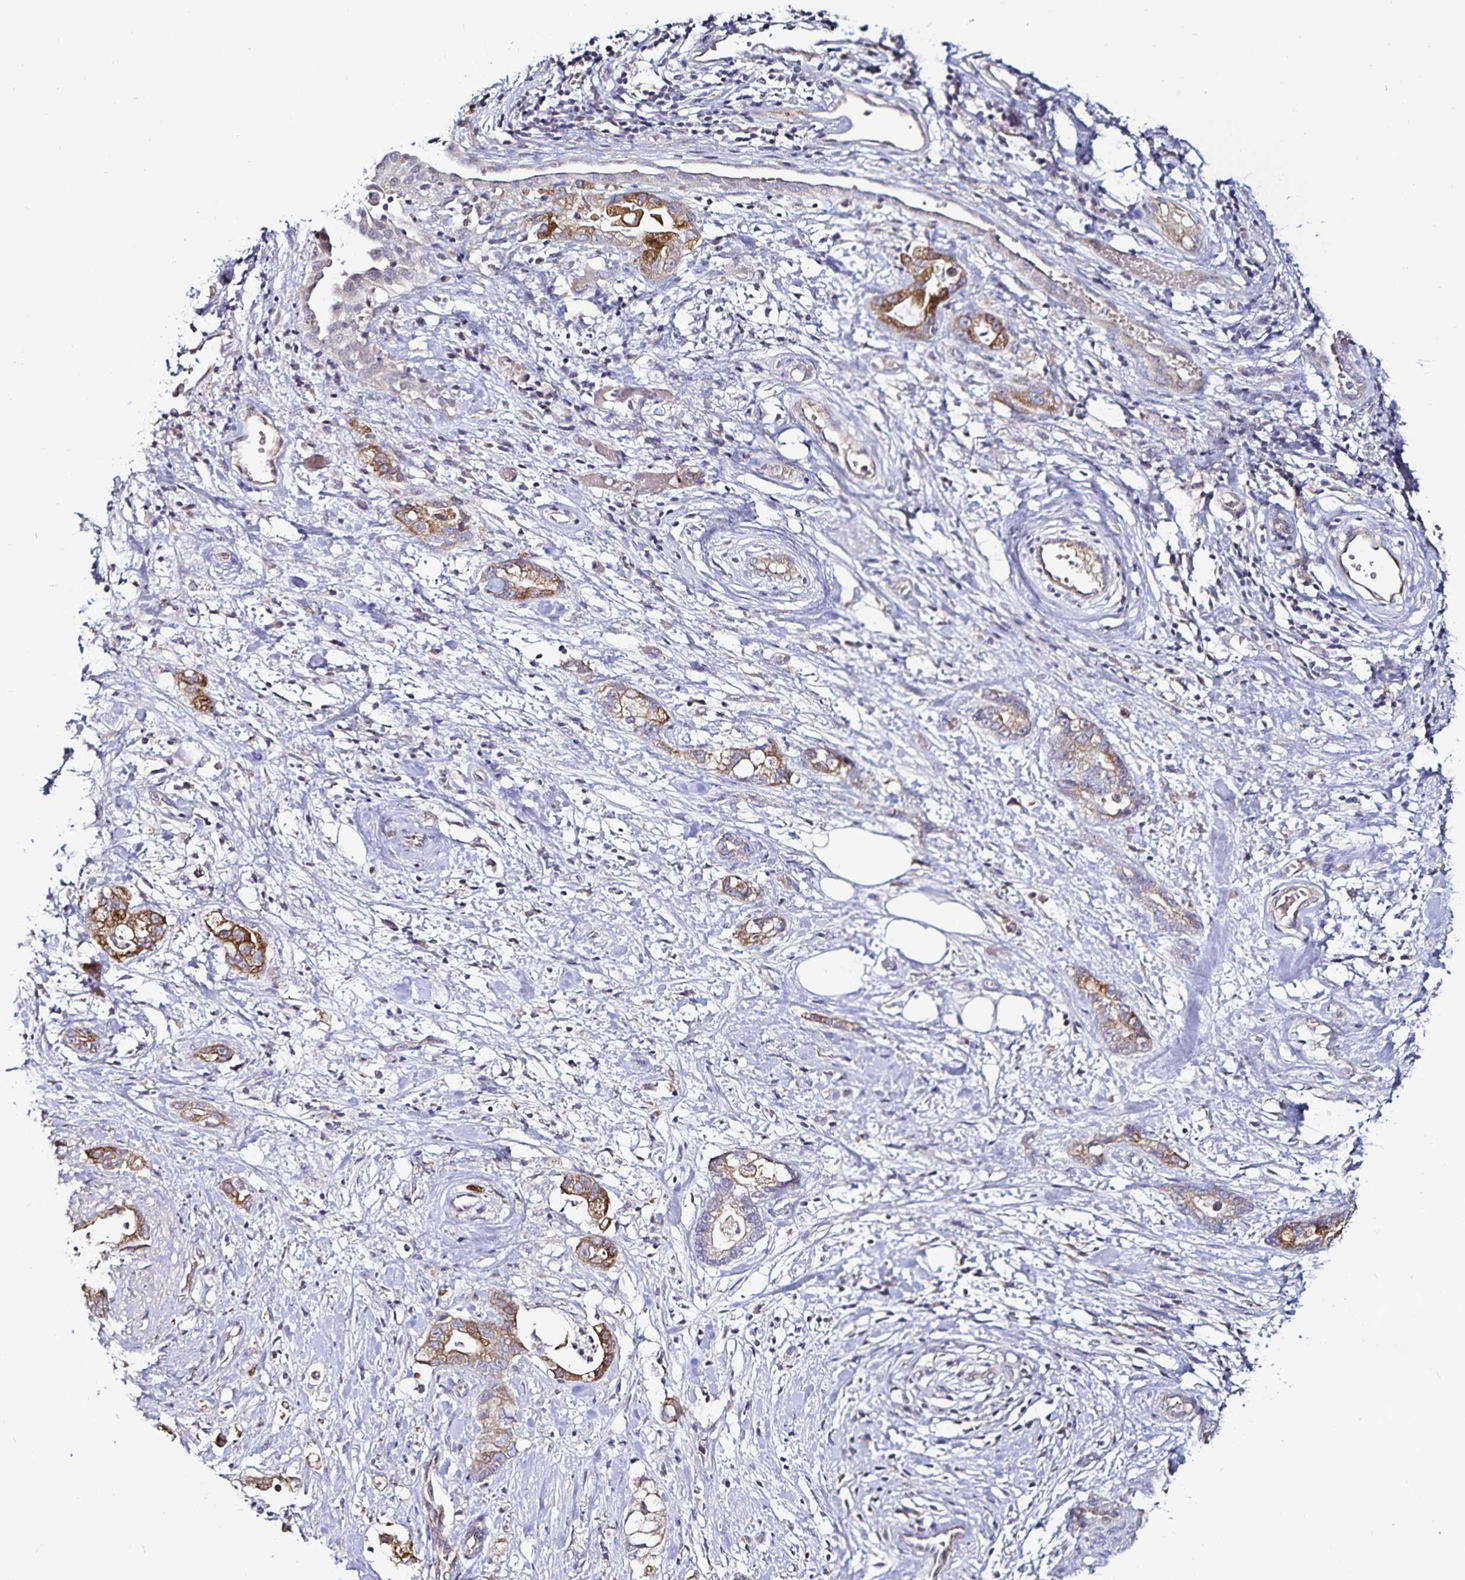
{"staining": {"intensity": "moderate", "quantity": ">75%", "location": "cytoplasmic/membranous"}, "tissue": "stomach cancer", "cell_type": "Tumor cells", "image_type": "cancer", "snomed": [{"axis": "morphology", "description": "Adenocarcinoma, NOS"}, {"axis": "topography", "description": "Stomach"}], "caption": "A high-resolution photomicrograph shows immunohistochemistry staining of stomach adenocarcinoma, which exhibits moderate cytoplasmic/membranous positivity in approximately >75% of tumor cells. The protein of interest is stained brown, and the nuclei are stained in blue (DAB (3,3'-diaminobenzidine) IHC with brightfield microscopy, high magnification).", "gene": "ACSL5", "patient": {"sex": "male", "age": 55}}